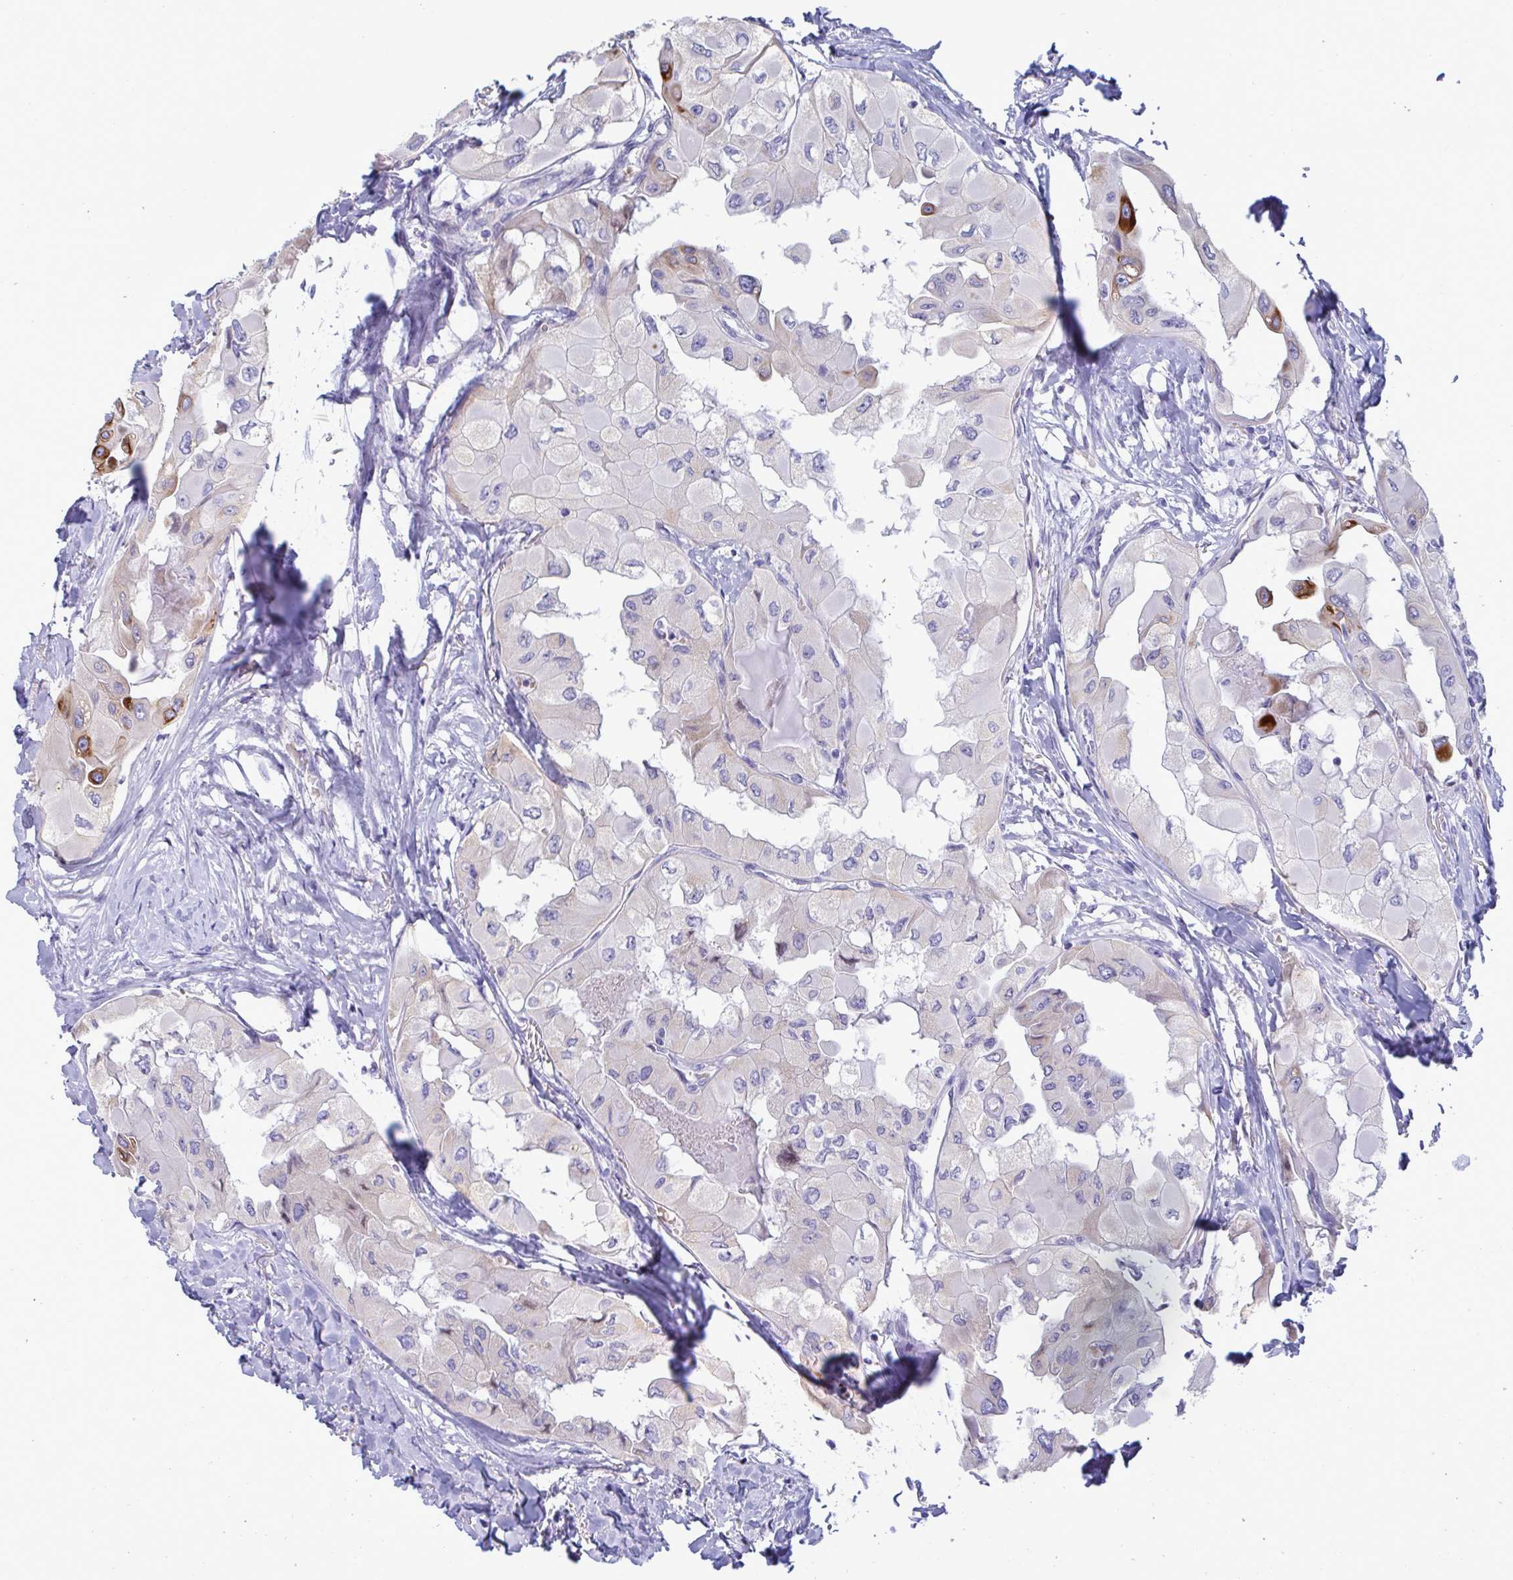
{"staining": {"intensity": "negative", "quantity": "none", "location": "none"}, "tissue": "thyroid cancer", "cell_type": "Tumor cells", "image_type": "cancer", "snomed": [{"axis": "morphology", "description": "Normal tissue, NOS"}, {"axis": "morphology", "description": "Papillary adenocarcinoma, NOS"}, {"axis": "topography", "description": "Thyroid gland"}], "caption": "A micrograph of human thyroid cancer is negative for staining in tumor cells.", "gene": "TAS2R38", "patient": {"sex": "female", "age": 59}}